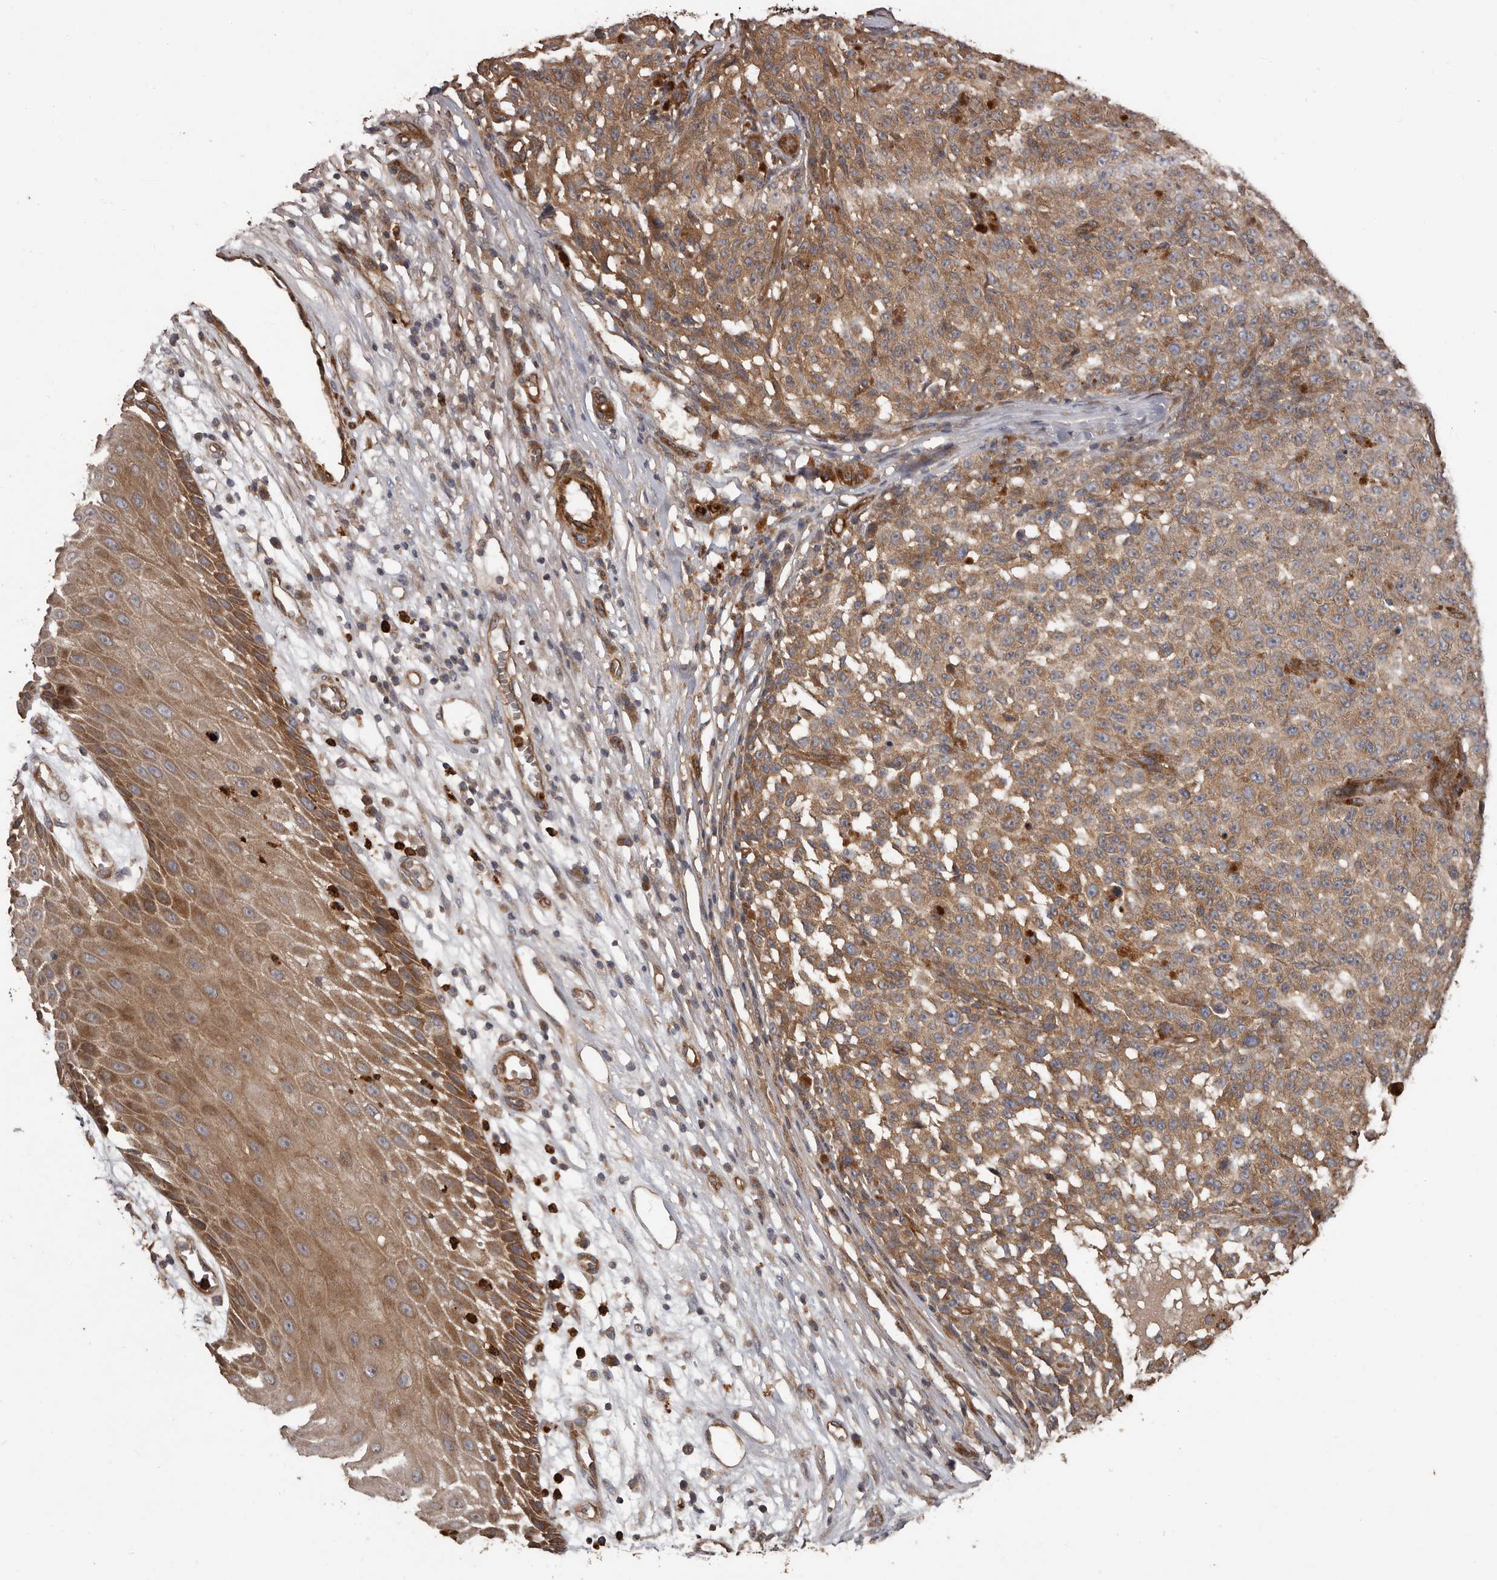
{"staining": {"intensity": "moderate", "quantity": ">75%", "location": "cytoplasmic/membranous"}, "tissue": "melanoma", "cell_type": "Tumor cells", "image_type": "cancer", "snomed": [{"axis": "morphology", "description": "Malignant melanoma, NOS"}, {"axis": "topography", "description": "Skin"}], "caption": "Protein staining demonstrates moderate cytoplasmic/membranous staining in about >75% of tumor cells in melanoma.", "gene": "ARHGEF5", "patient": {"sex": "female", "age": 82}}